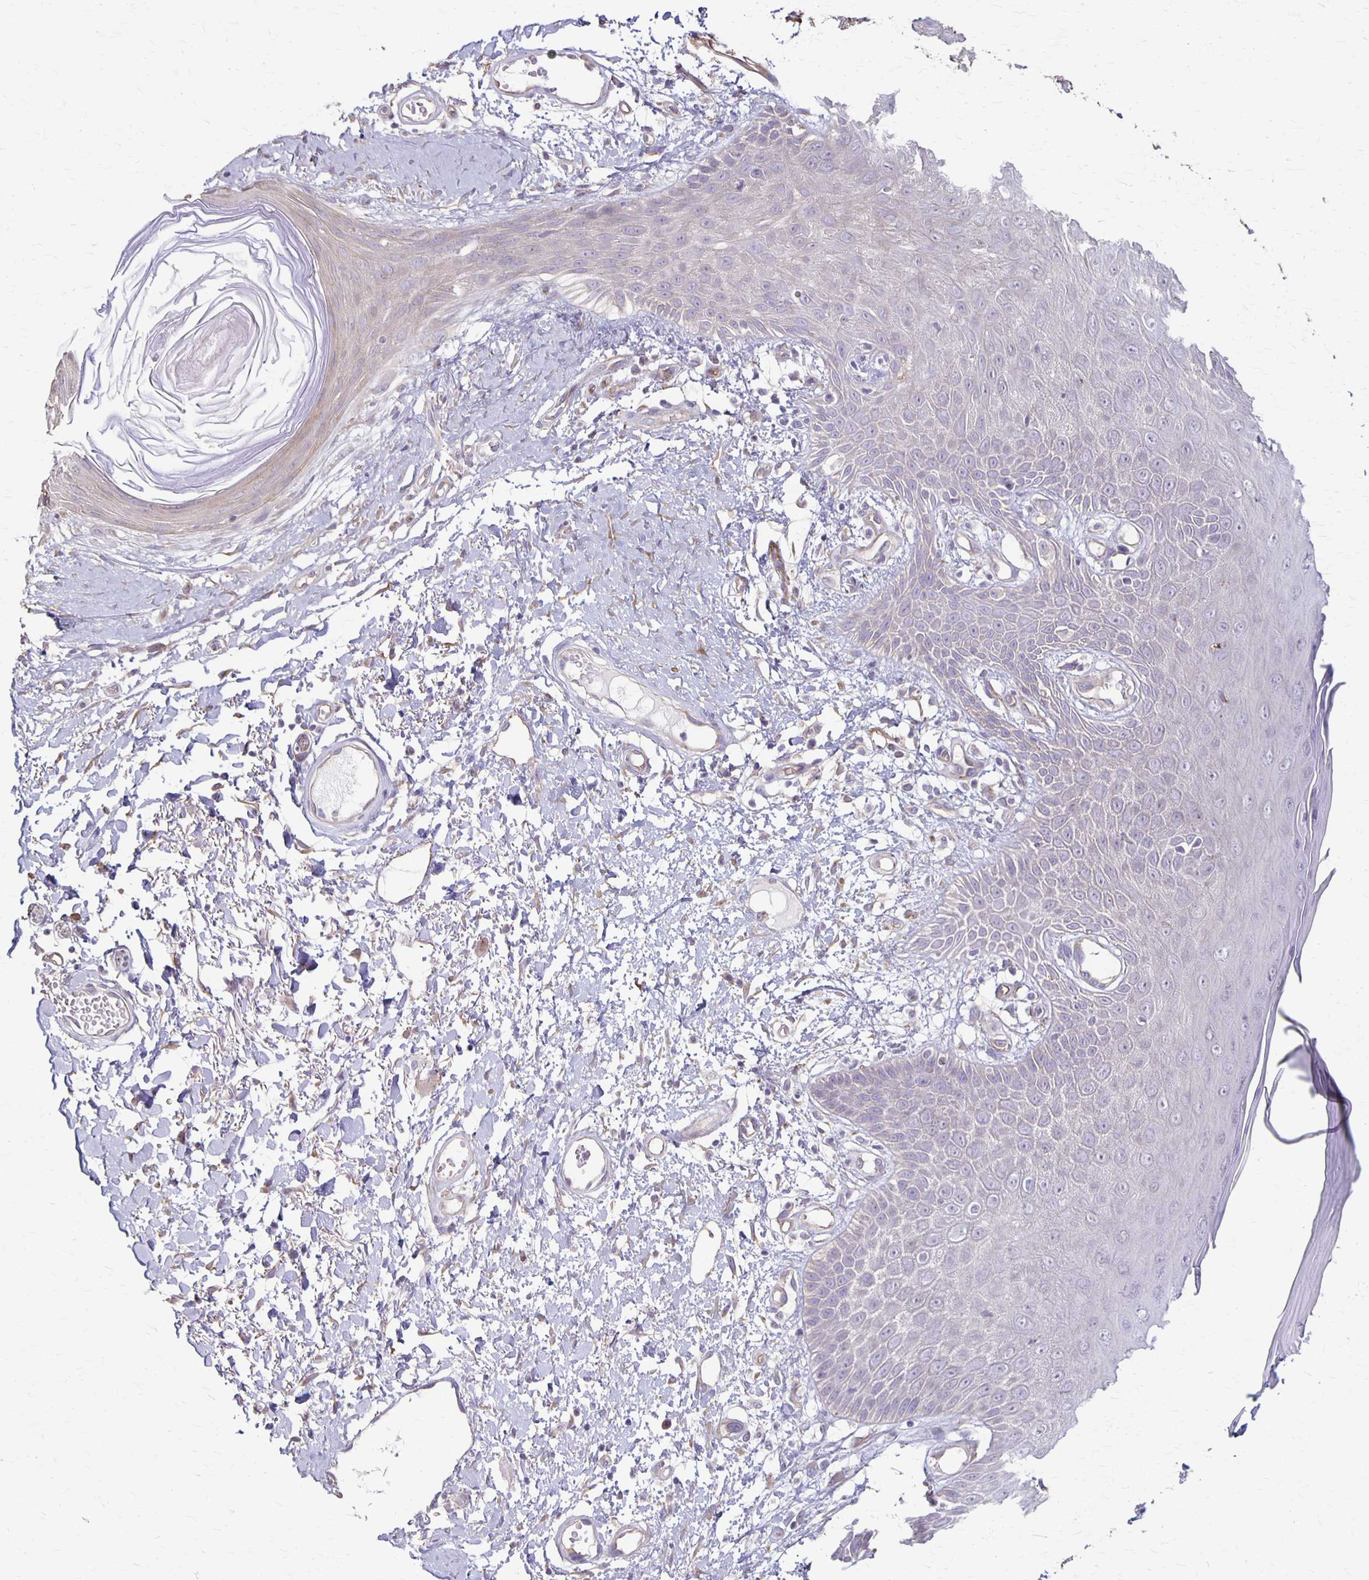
{"staining": {"intensity": "negative", "quantity": "none", "location": "none"}, "tissue": "skin", "cell_type": "Epidermal cells", "image_type": "normal", "snomed": [{"axis": "morphology", "description": "Normal tissue, NOS"}, {"axis": "topography", "description": "Anal"}, {"axis": "topography", "description": "Peripheral nerve tissue"}], "caption": "The photomicrograph displays no staining of epidermal cells in benign skin. (DAB immunohistochemistry (IHC), high magnification).", "gene": "PPP1R3E", "patient": {"sex": "male", "age": 78}}